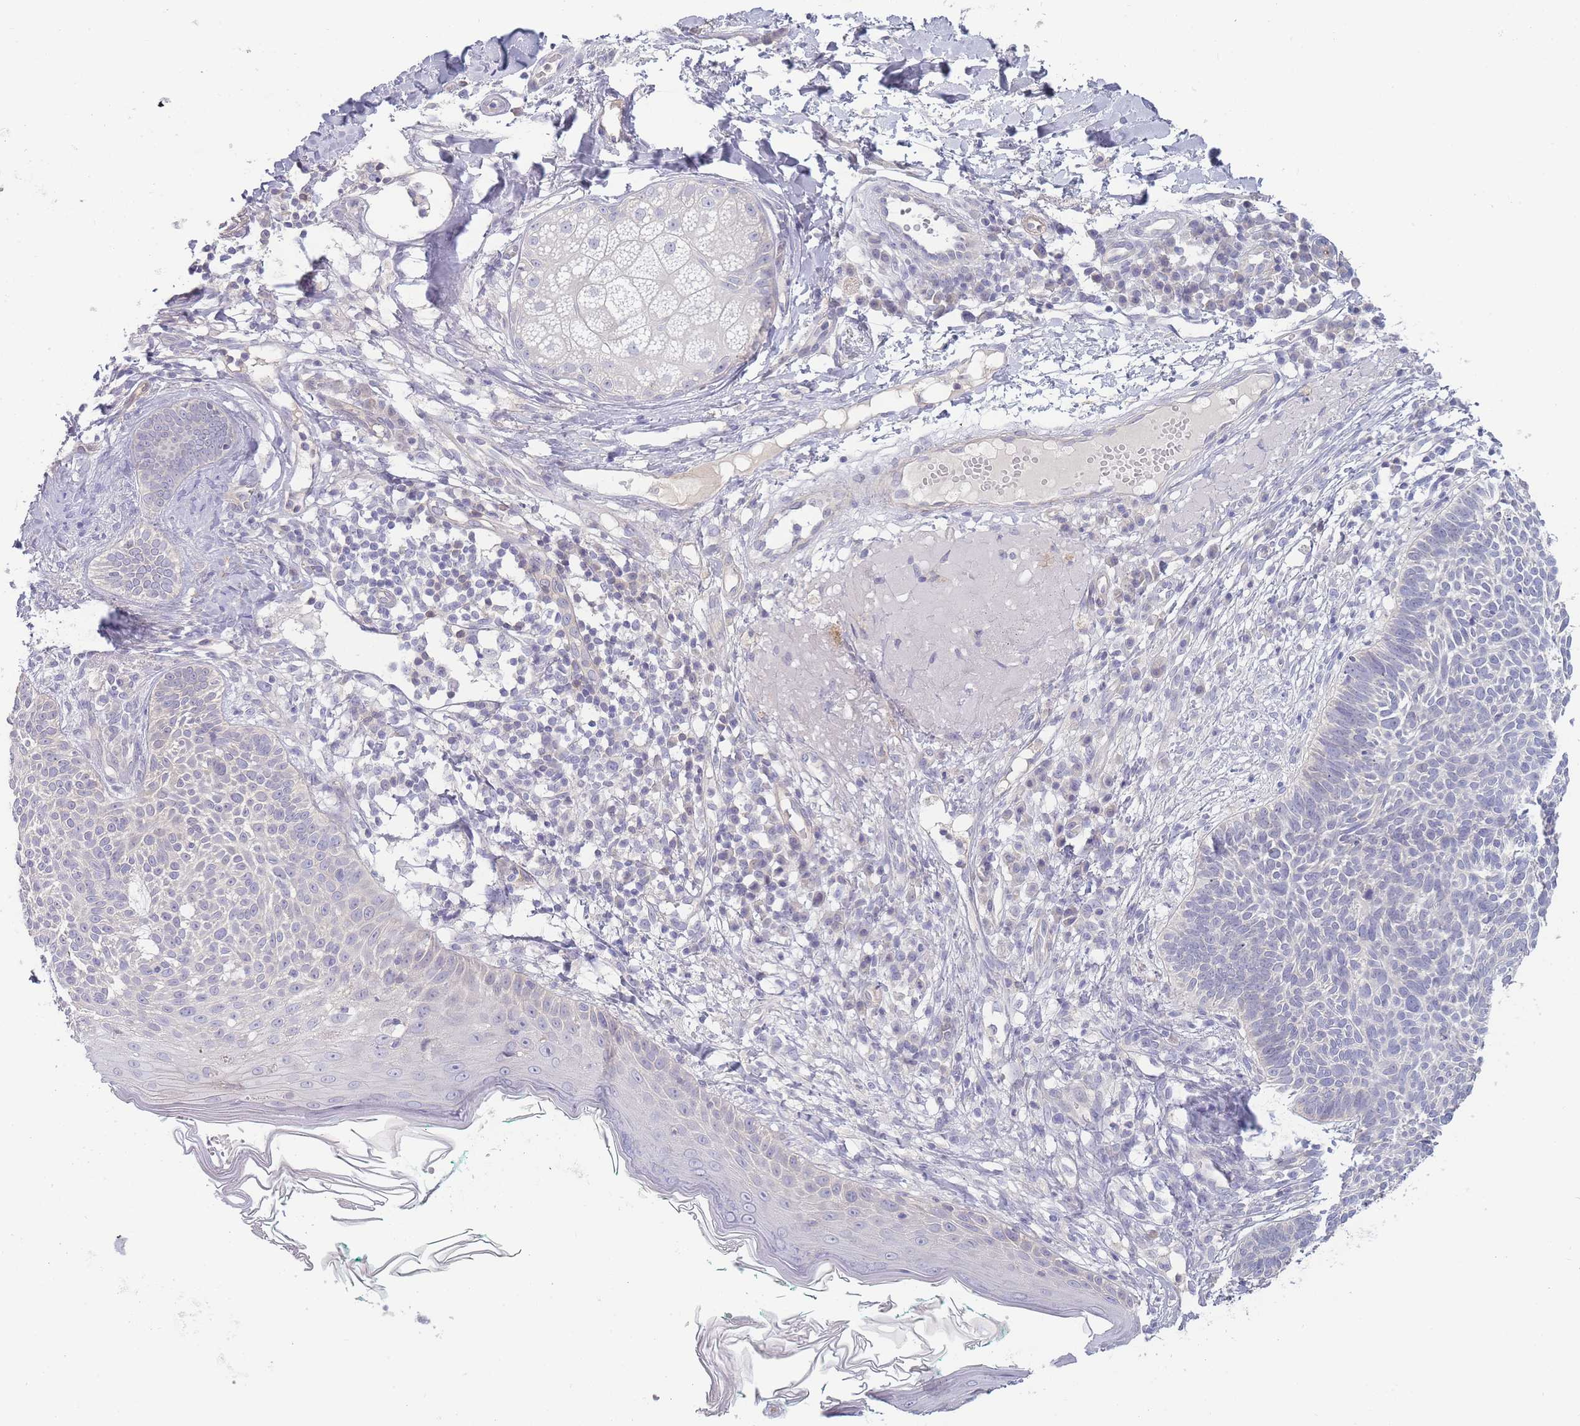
{"staining": {"intensity": "negative", "quantity": "none", "location": "none"}, "tissue": "skin cancer", "cell_type": "Tumor cells", "image_type": "cancer", "snomed": [{"axis": "morphology", "description": "Basal cell carcinoma"}, {"axis": "topography", "description": "Skin"}], "caption": "Tumor cells are negative for brown protein staining in basal cell carcinoma (skin).", "gene": "SPHKAP", "patient": {"sex": "male", "age": 72}}